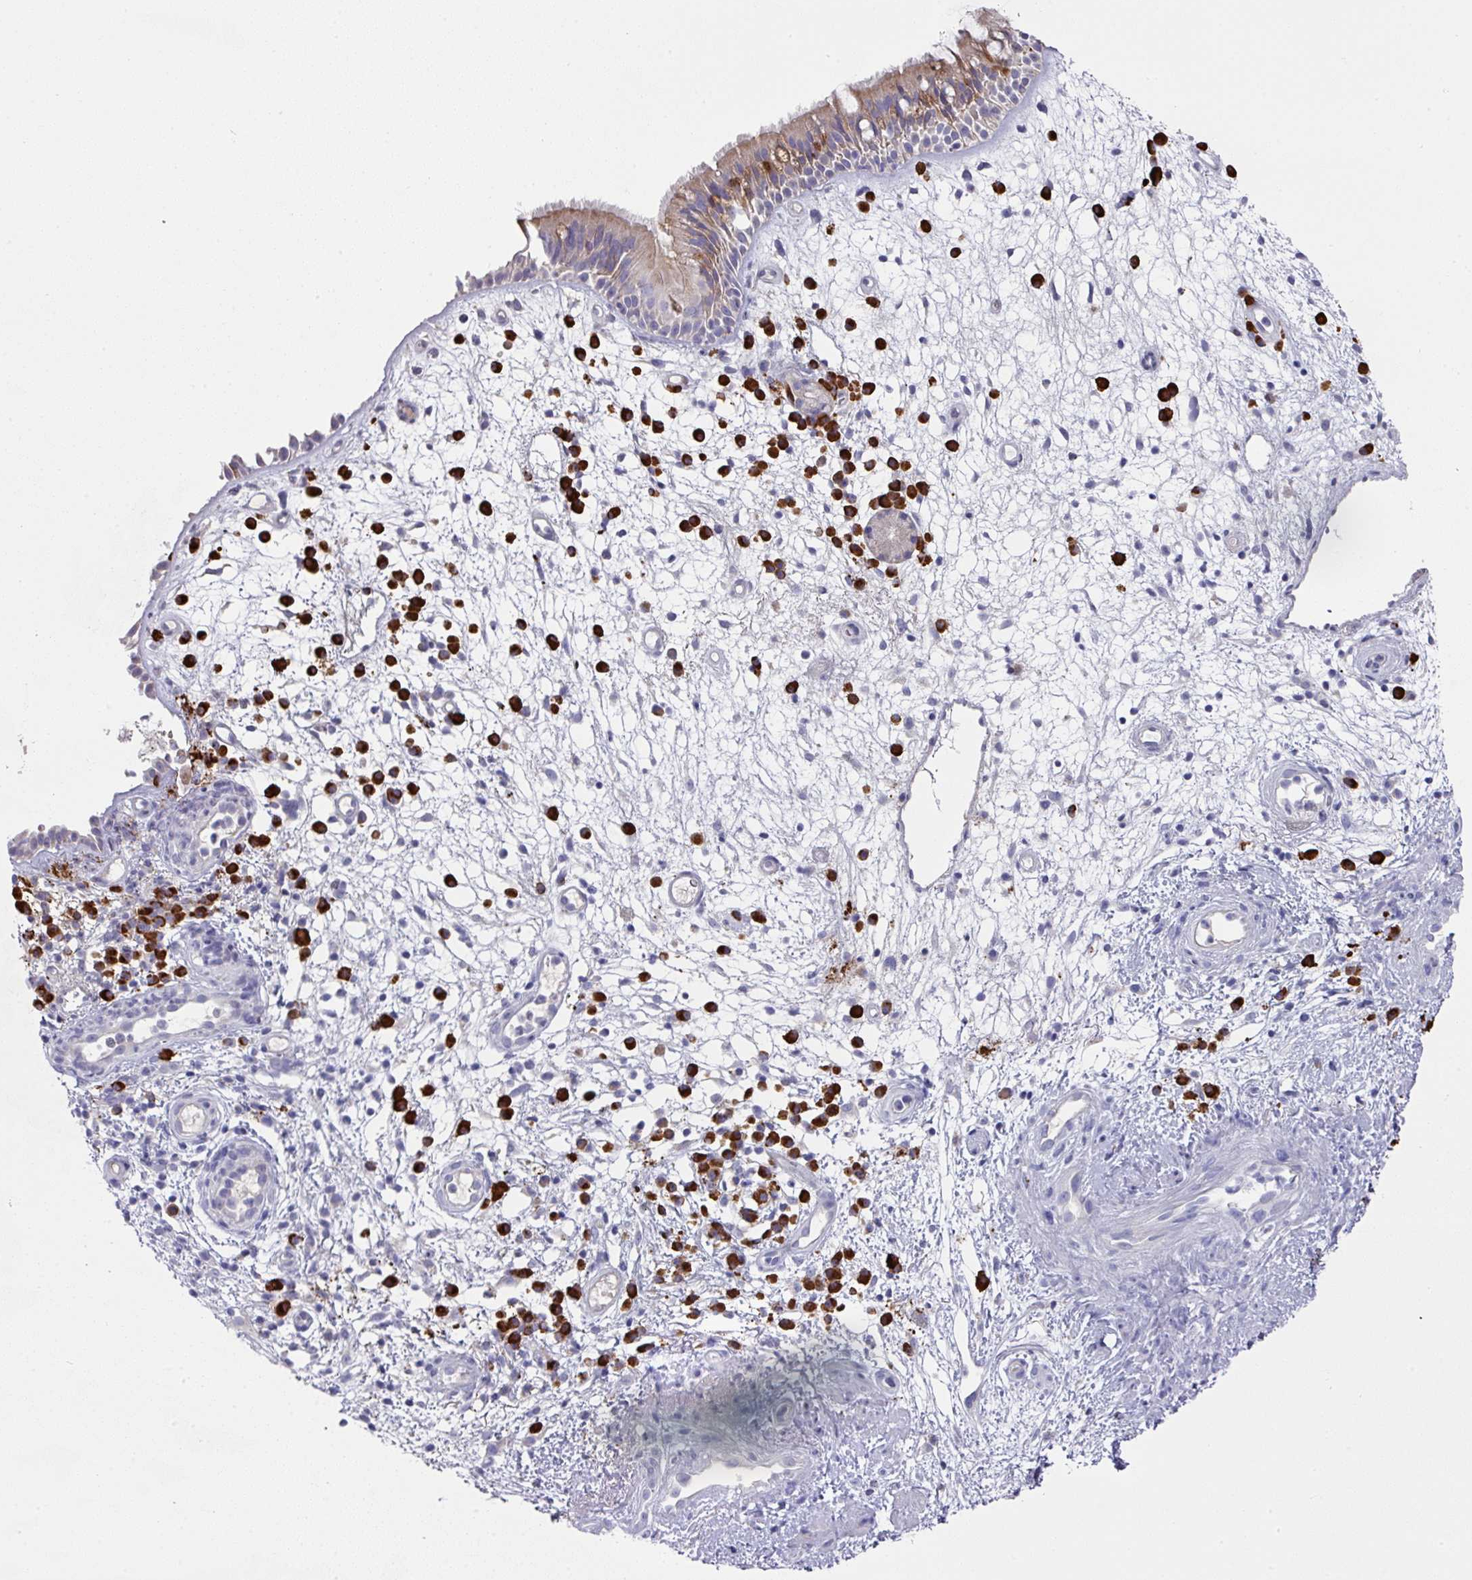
{"staining": {"intensity": "weak", "quantity": "25%-75%", "location": "cytoplasmic/membranous"}, "tissue": "nasopharynx", "cell_type": "Respiratory epithelial cells", "image_type": "normal", "snomed": [{"axis": "morphology", "description": "Normal tissue, NOS"}, {"axis": "morphology", "description": "Inflammation, NOS"}, {"axis": "topography", "description": "Nasopharynx"}], "caption": "Unremarkable nasopharynx shows weak cytoplasmic/membranous positivity in about 25%-75% of respiratory epithelial cells, visualized by immunohistochemistry.", "gene": "IL4R", "patient": {"sex": "male", "age": 54}}